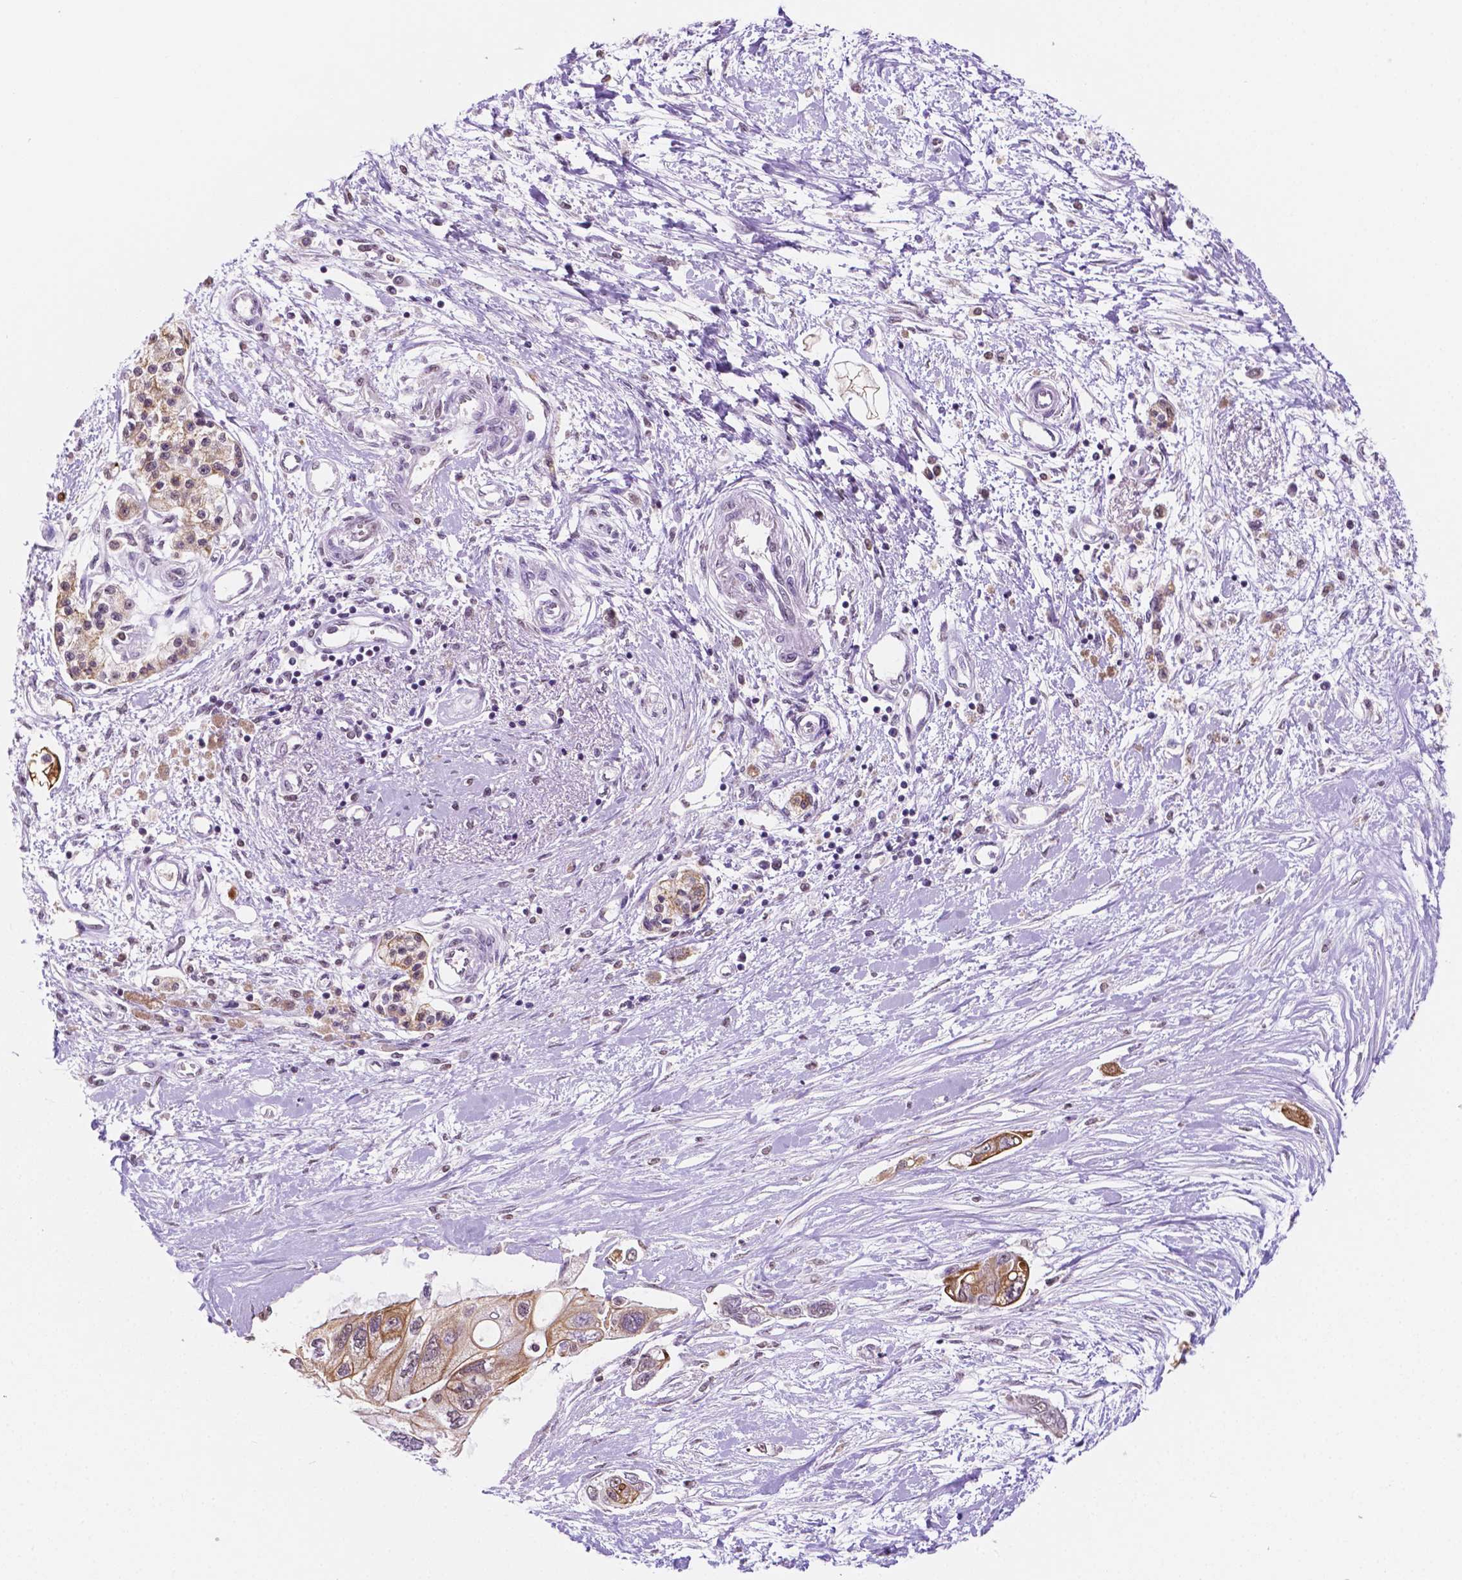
{"staining": {"intensity": "strong", "quantity": ">75%", "location": "cytoplasmic/membranous"}, "tissue": "pancreatic cancer", "cell_type": "Tumor cells", "image_type": "cancer", "snomed": [{"axis": "morphology", "description": "Adenocarcinoma, NOS"}, {"axis": "topography", "description": "Pancreas"}], "caption": "Immunohistochemistry micrograph of neoplastic tissue: pancreatic cancer stained using immunohistochemistry (IHC) displays high levels of strong protein expression localized specifically in the cytoplasmic/membranous of tumor cells, appearing as a cytoplasmic/membranous brown color.", "gene": "SHLD3", "patient": {"sex": "female", "age": 77}}